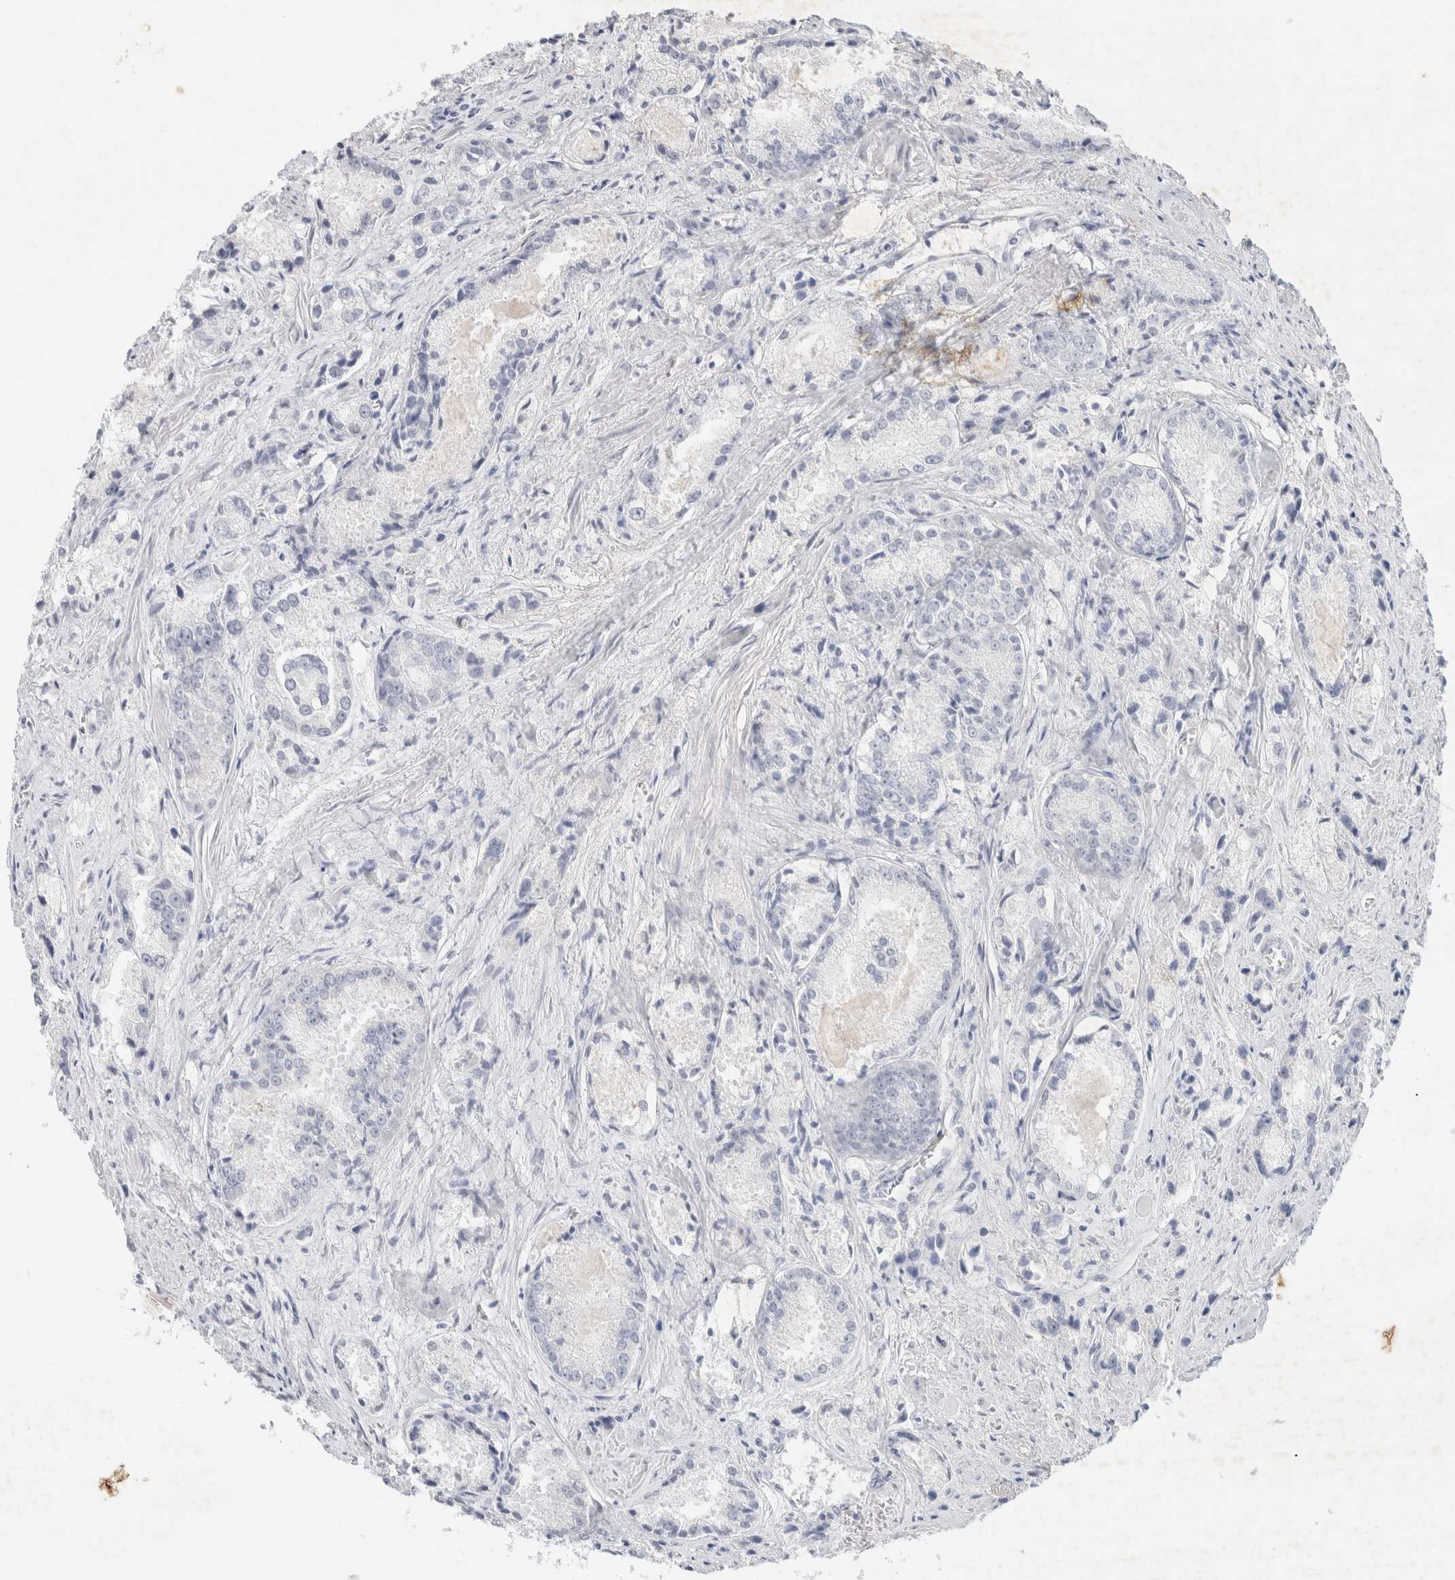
{"staining": {"intensity": "negative", "quantity": "none", "location": "none"}, "tissue": "prostate cancer", "cell_type": "Tumor cells", "image_type": "cancer", "snomed": [{"axis": "morphology", "description": "Adenocarcinoma, Low grade"}, {"axis": "topography", "description": "Prostate"}], "caption": "Tumor cells are negative for brown protein staining in prostate cancer (adenocarcinoma (low-grade)).", "gene": "NEFM", "patient": {"sex": "male", "age": 64}}